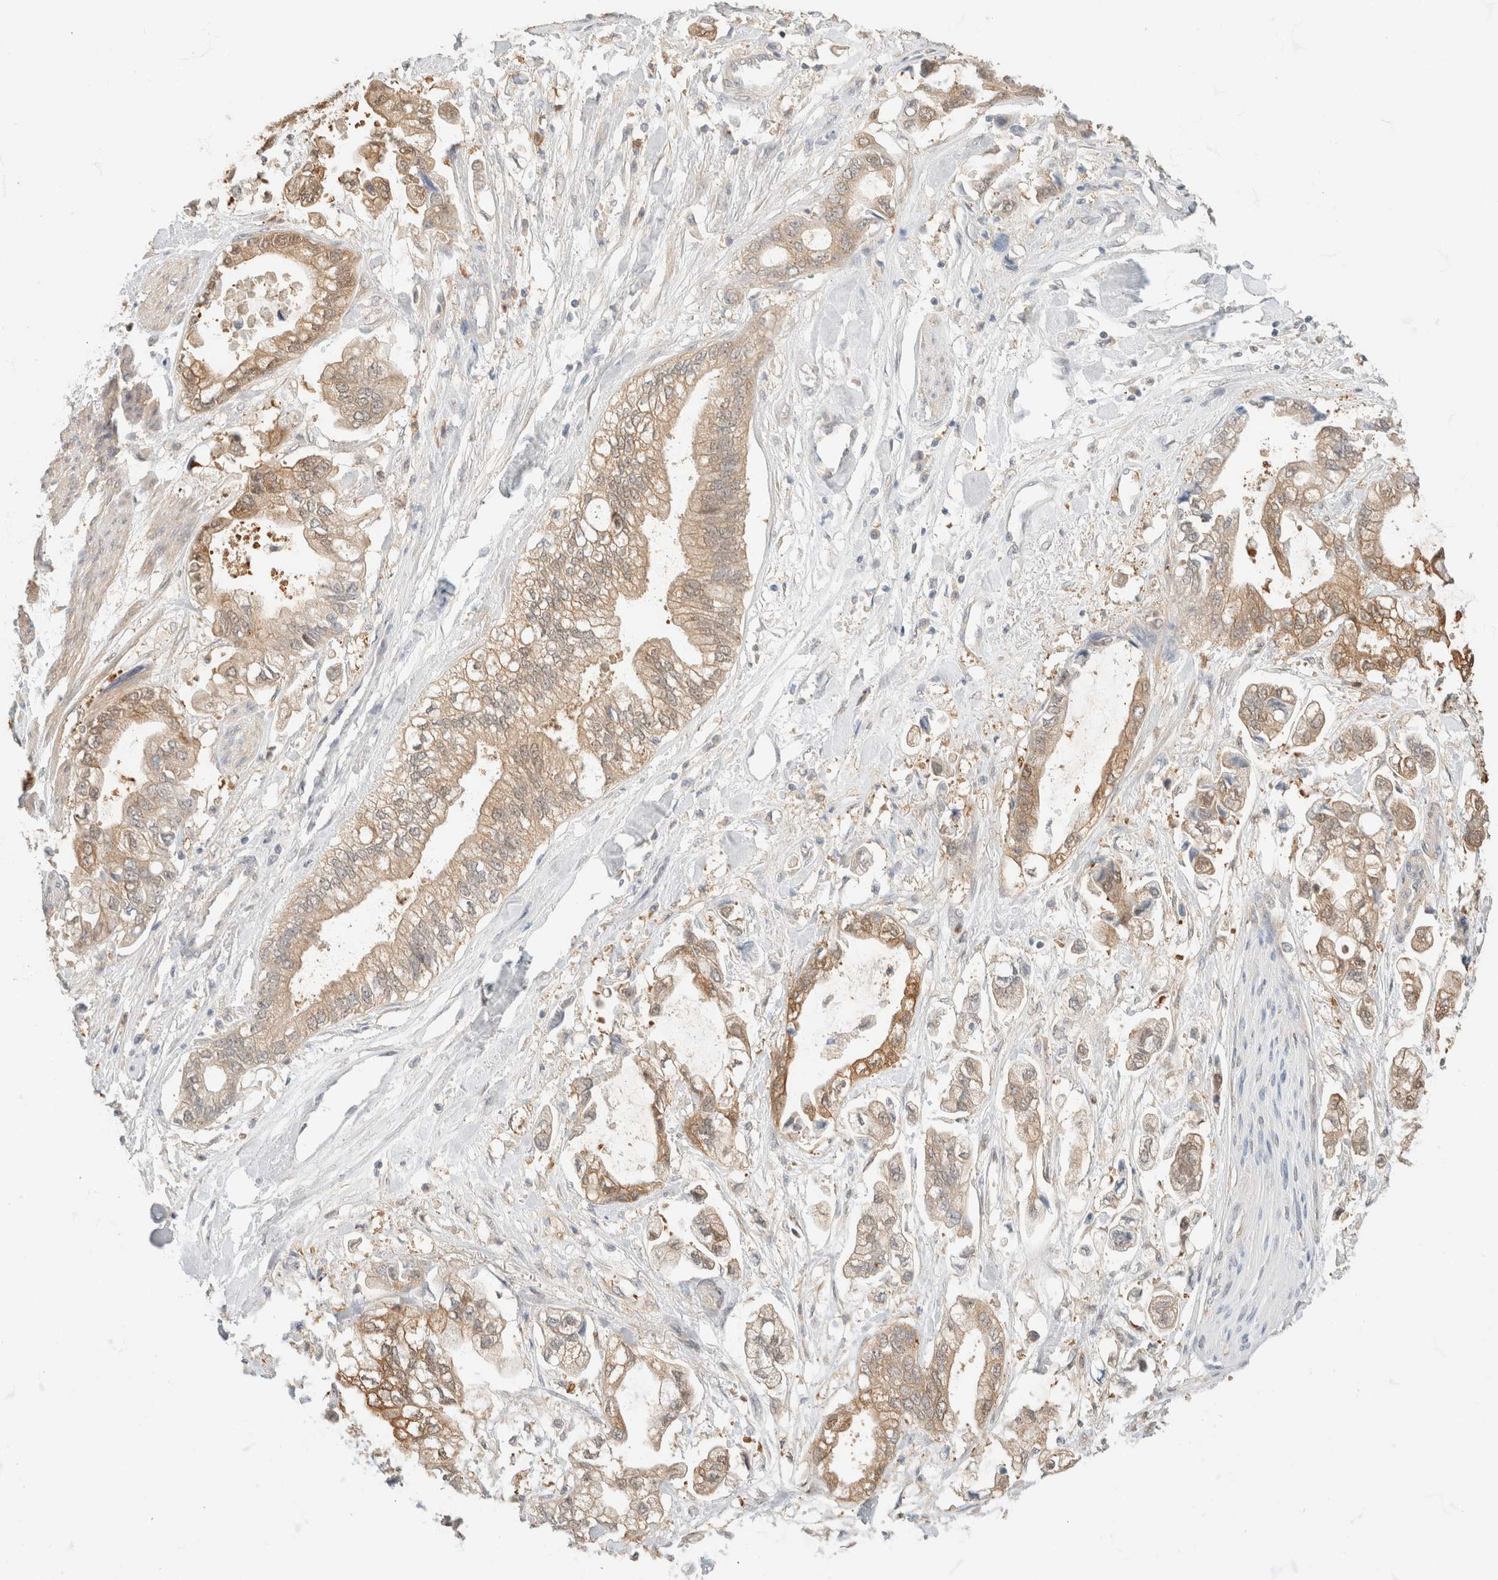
{"staining": {"intensity": "moderate", "quantity": "25%-75%", "location": "cytoplasmic/membranous"}, "tissue": "stomach cancer", "cell_type": "Tumor cells", "image_type": "cancer", "snomed": [{"axis": "morphology", "description": "Normal tissue, NOS"}, {"axis": "morphology", "description": "Adenocarcinoma, NOS"}, {"axis": "topography", "description": "Stomach"}], "caption": "Immunohistochemical staining of stomach cancer (adenocarcinoma) displays medium levels of moderate cytoplasmic/membranous protein positivity in about 25%-75% of tumor cells.", "gene": "GPI", "patient": {"sex": "male", "age": 62}}